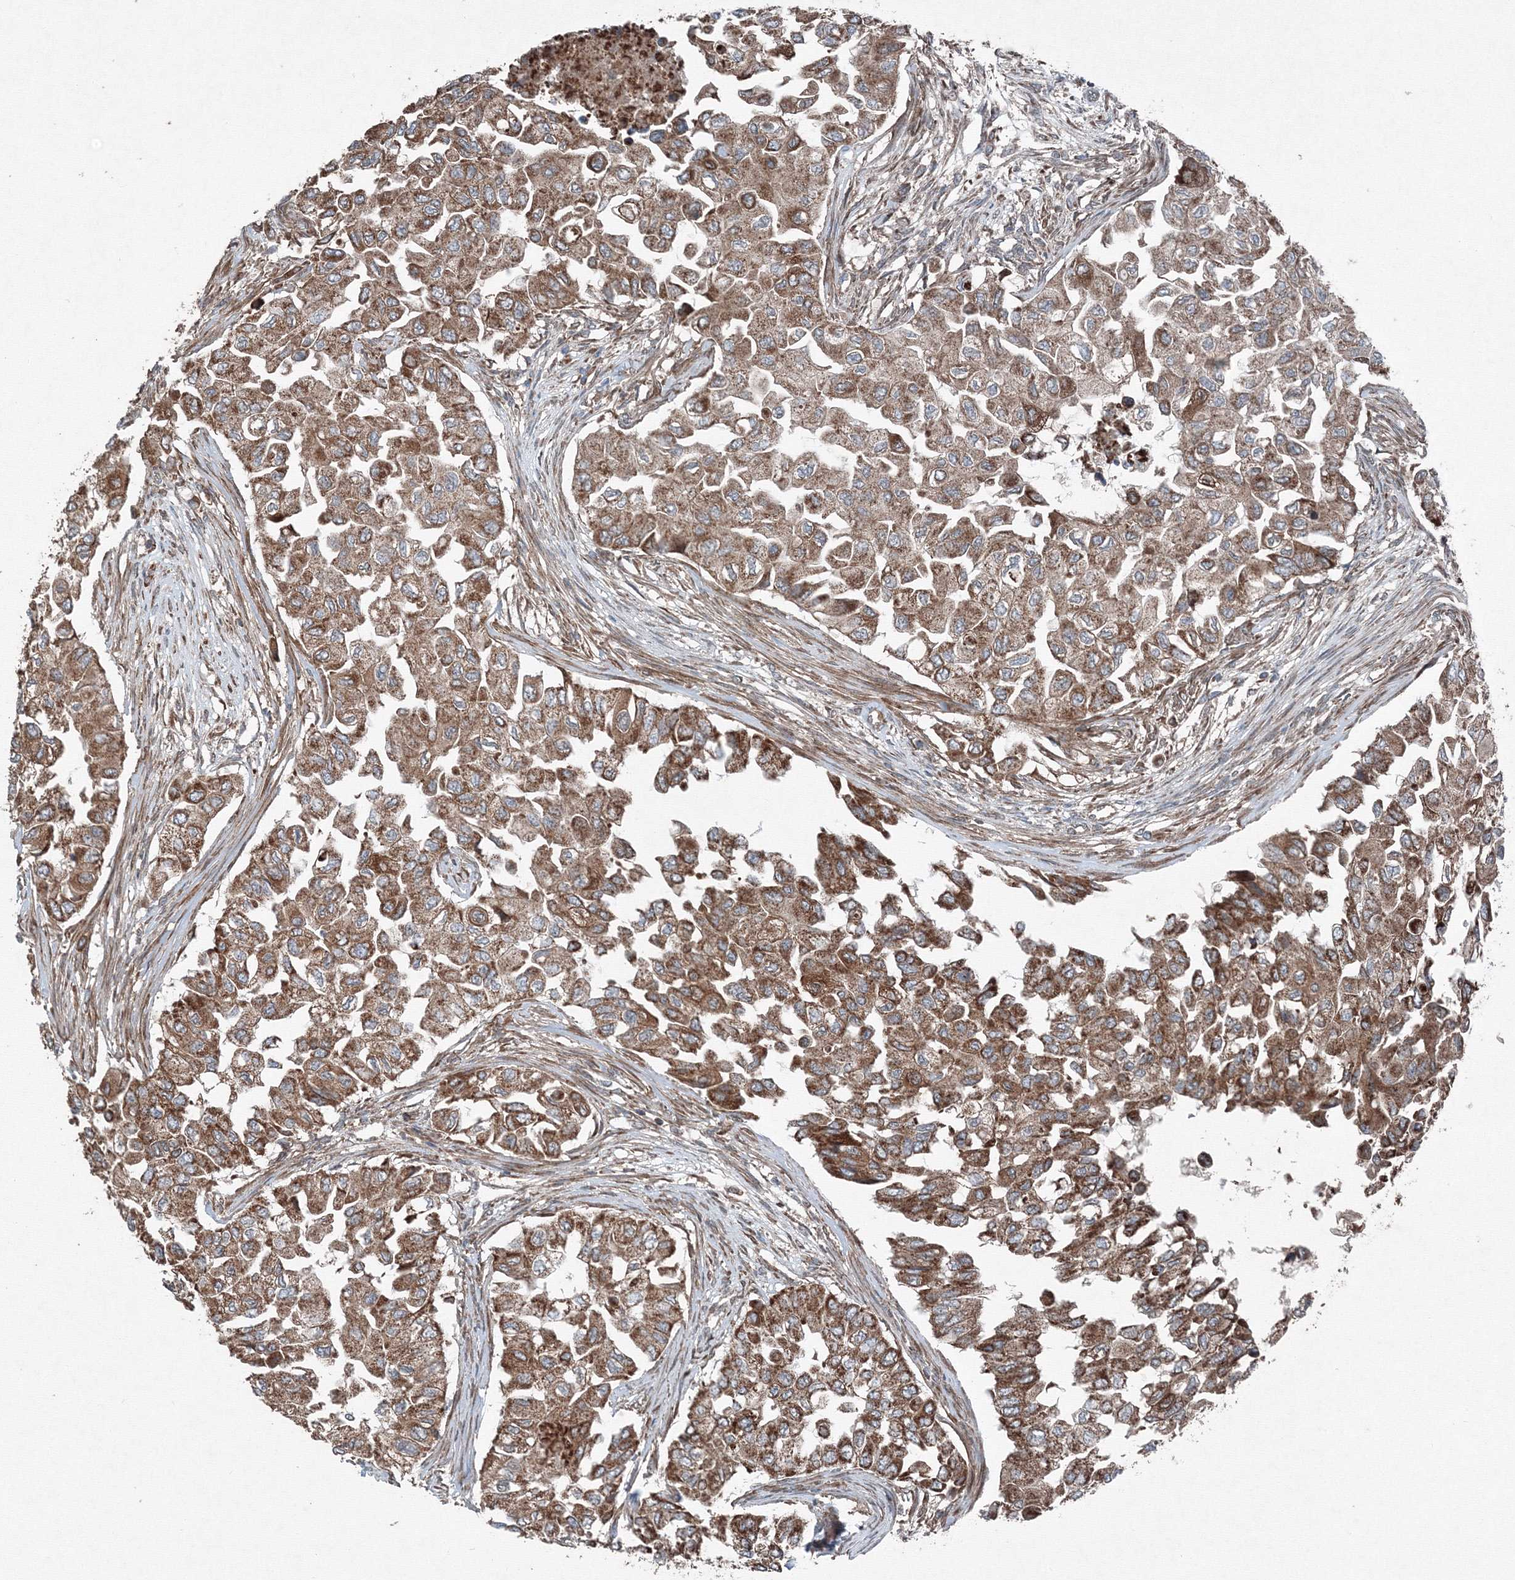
{"staining": {"intensity": "moderate", "quantity": ">75%", "location": "cytoplasmic/membranous"}, "tissue": "breast cancer", "cell_type": "Tumor cells", "image_type": "cancer", "snomed": [{"axis": "morphology", "description": "Normal tissue, NOS"}, {"axis": "morphology", "description": "Duct carcinoma"}, {"axis": "topography", "description": "Breast"}], "caption": "Moderate cytoplasmic/membranous positivity is identified in approximately >75% of tumor cells in breast cancer (intraductal carcinoma). The staining was performed using DAB (3,3'-diaminobenzidine), with brown indicating positive protein expression. Nuclei are stained blue with hematoxylin.", "gene": "COPS7B", "patient": {"sex": "female", "age": 49}}